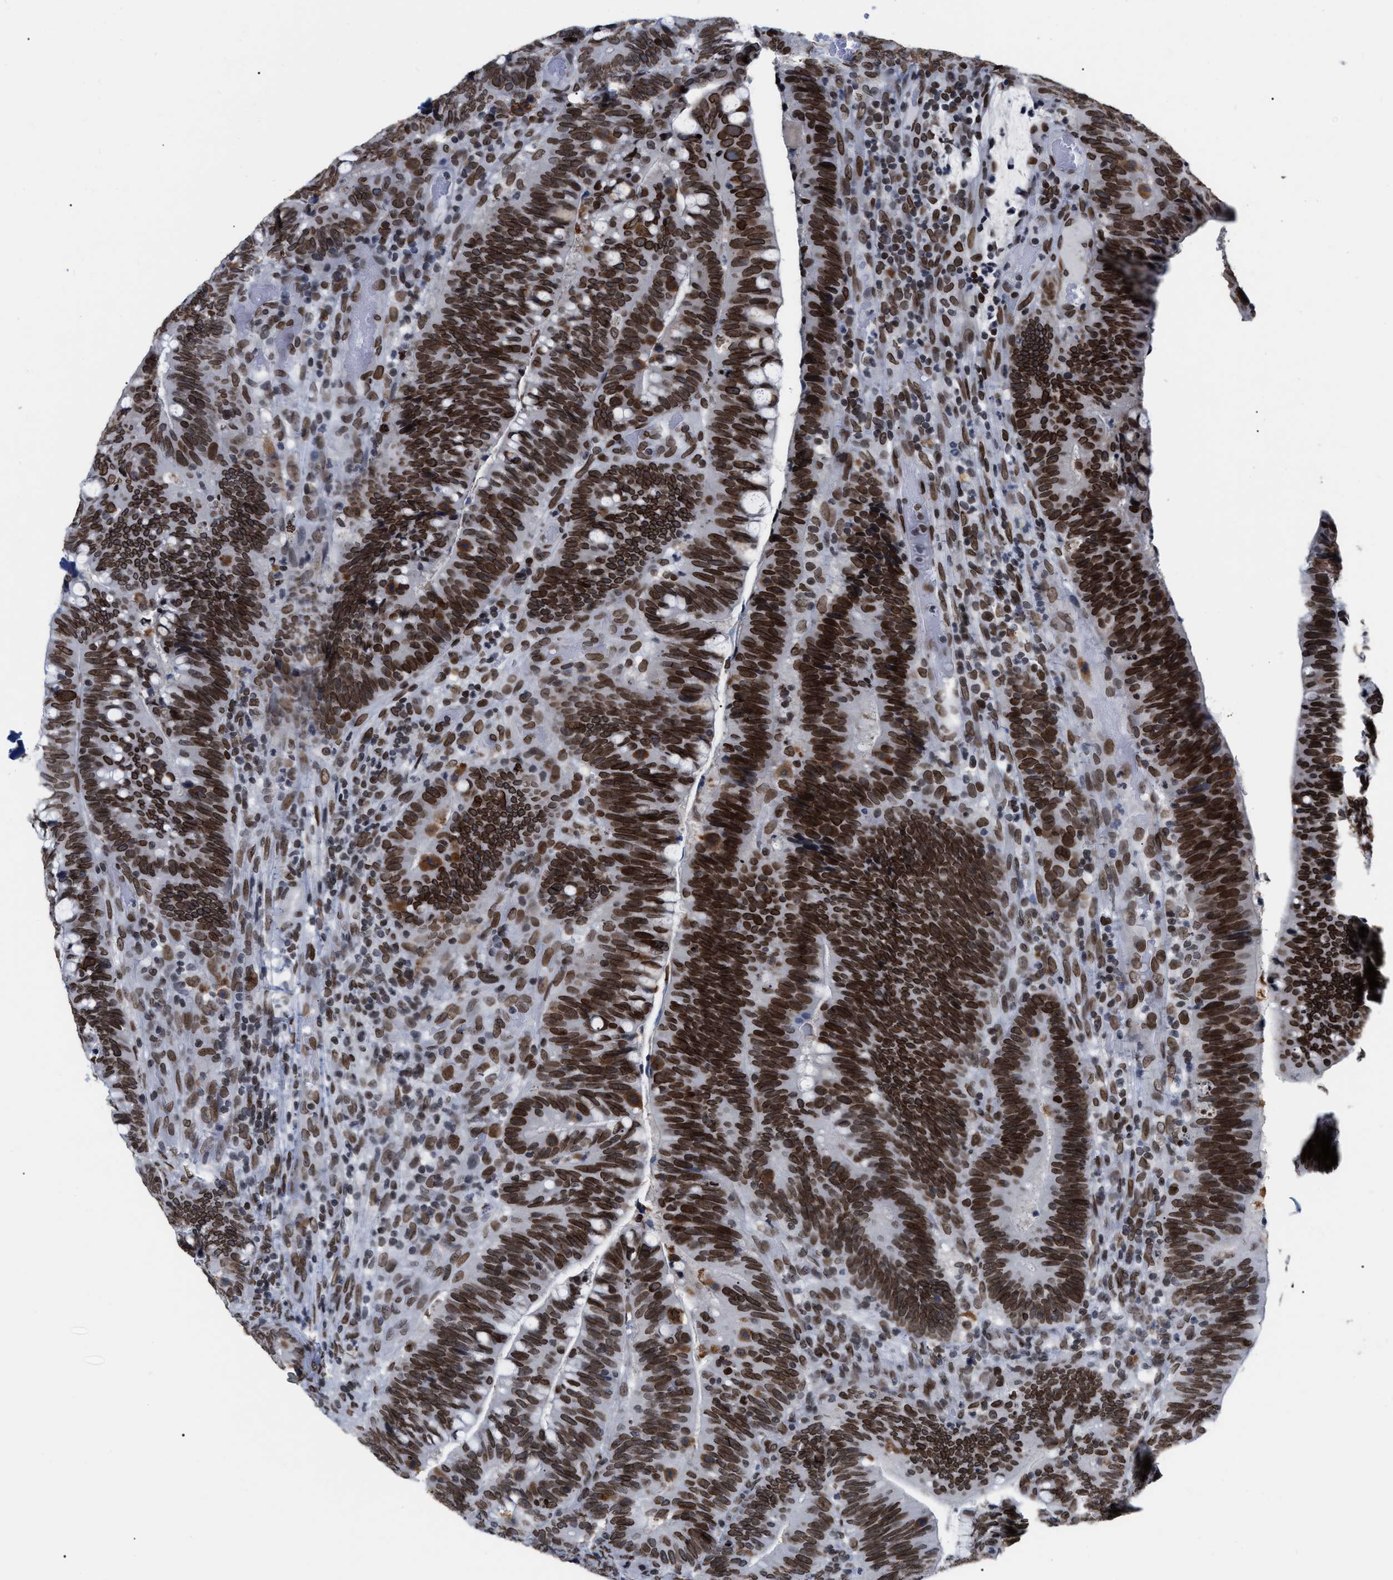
{"staining": {"intensity": "strong", "quantity": ">75%", "location": "cytoplasmic/membranous,nuclear"}, "tissue": "colorectal cancer", "cell_type": "Tumor cells", "image_type": "cancer", "snomed": [{"axis": "morphology", "description": "Normal tissue, NOS"}, {"axis": "morphology", "description": "Adenocarcinoma, NOS"}, {"axis": "topography", "description": "Colon"}], "caption": "Colorectal cancer stained with immunohistochemistry (IHC) exhibits strong cytoplasmic/membranous and nuclear expression in approximately >75% of tumor cells. The protein is stained brown, and the nuclei are stained in blue (DAB (3,3'-diaminobenzidine) IHC with brightfield microscopy, high magnification).", "gene": "TPR", "patient": {"sex": "female", "age": 66}}